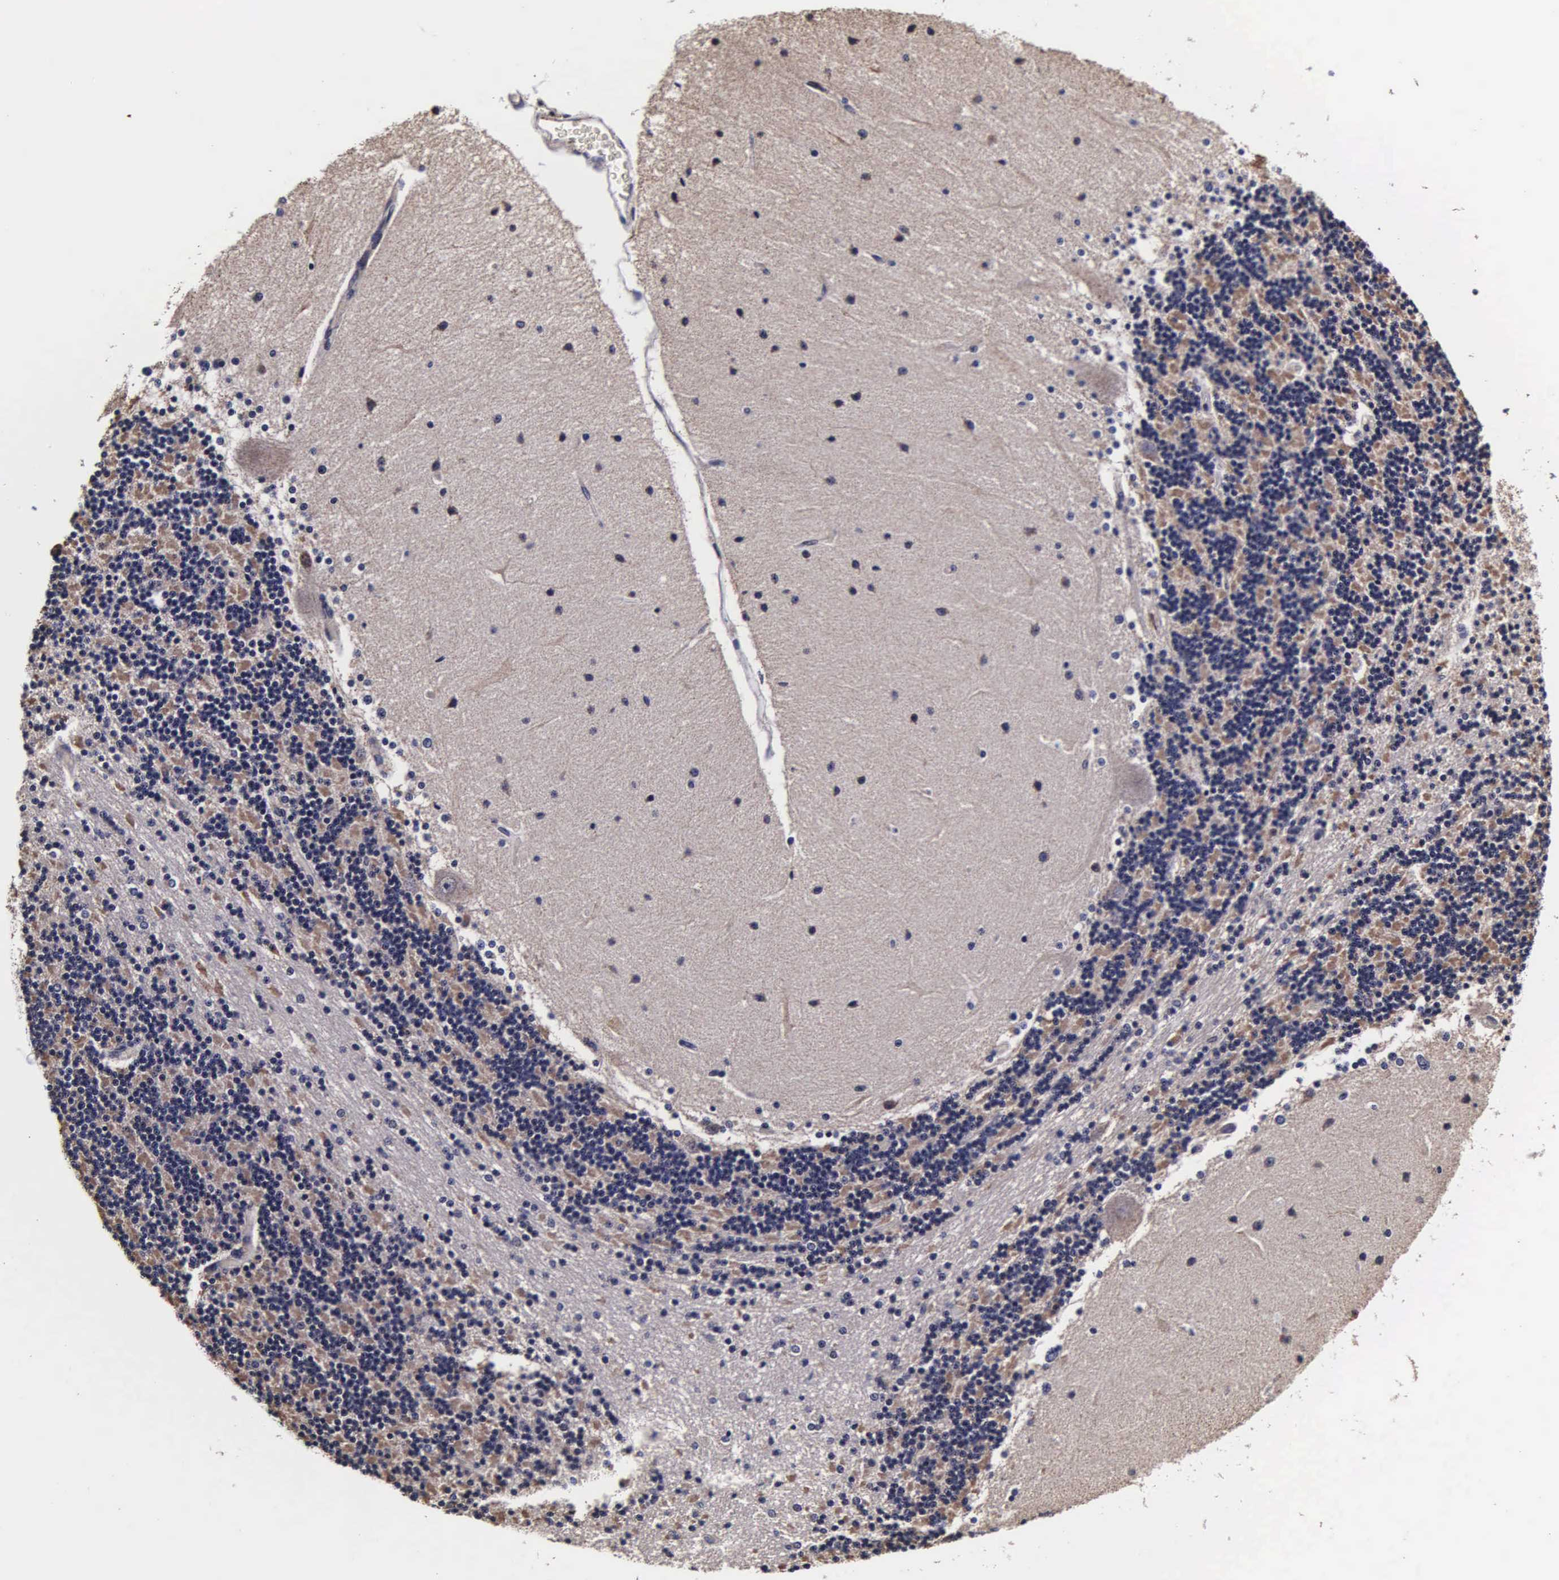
{"staining": {"intensity": "negative", "quantity": "none", "location": "none"}, "tissue": "cerebellum", "cell_type": "Cells in granular layer", "image_type": "normal", "snomed": [{"axis": "morphology", "description": "Normal tissue, NOS"}, {"axis": "topography", "description": "Cerebellum"}], "caption": "Immunohistochemistry (IHC) micrograph of normal cerebellum: cerebellum stained with DAB (3,3'-diaminobenzidine) displays no significant protein positivity in cells in granular layer. (Brightfield microscopy of DAB immunohistochemistry at high magnification).", "gene": "PSMA3", "patient": {"sex": "female", "age": 54}}